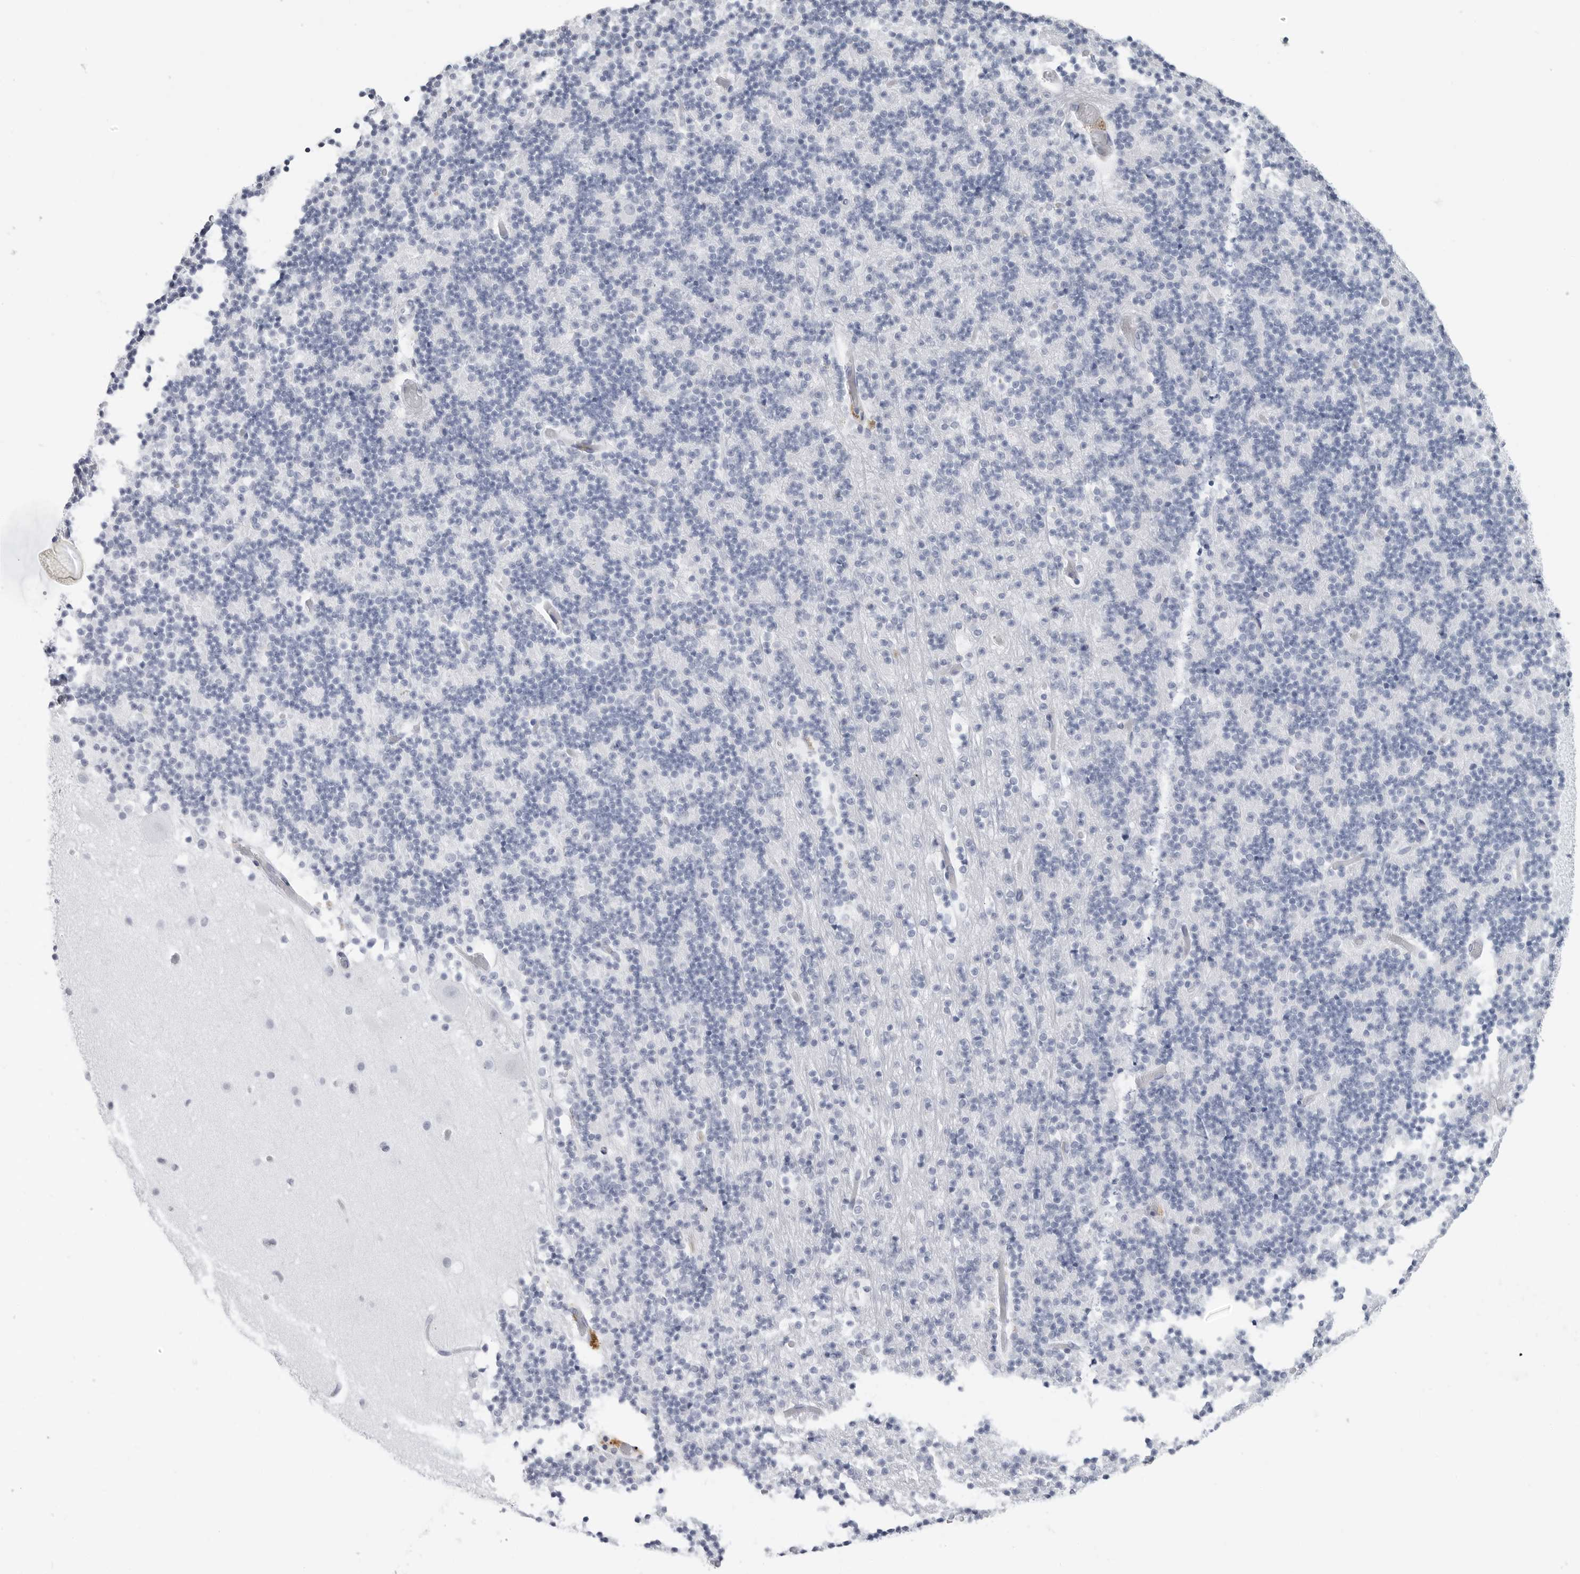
{"staining": {"intensity": "negative", "quantity": "none", "location": "none"}, "tissue": "cerebellum", "cell_type": "Cells in granular layer", "image_type": "normal", "snomed": [{"axis": "morphology", "description": "Normal tissue, NOS"}, {"axis": "topography", "description": "Cerebellum"}], "caption": "Immunohistochemistry micrograph of benign cerebellum: cerebellum stained with DAB (3,3'-diaminobenzidine) shows no significant protein staining in cells in granular layer.", "gene": "AMPD1", "patient": {"sex": "male", "age": 57}}